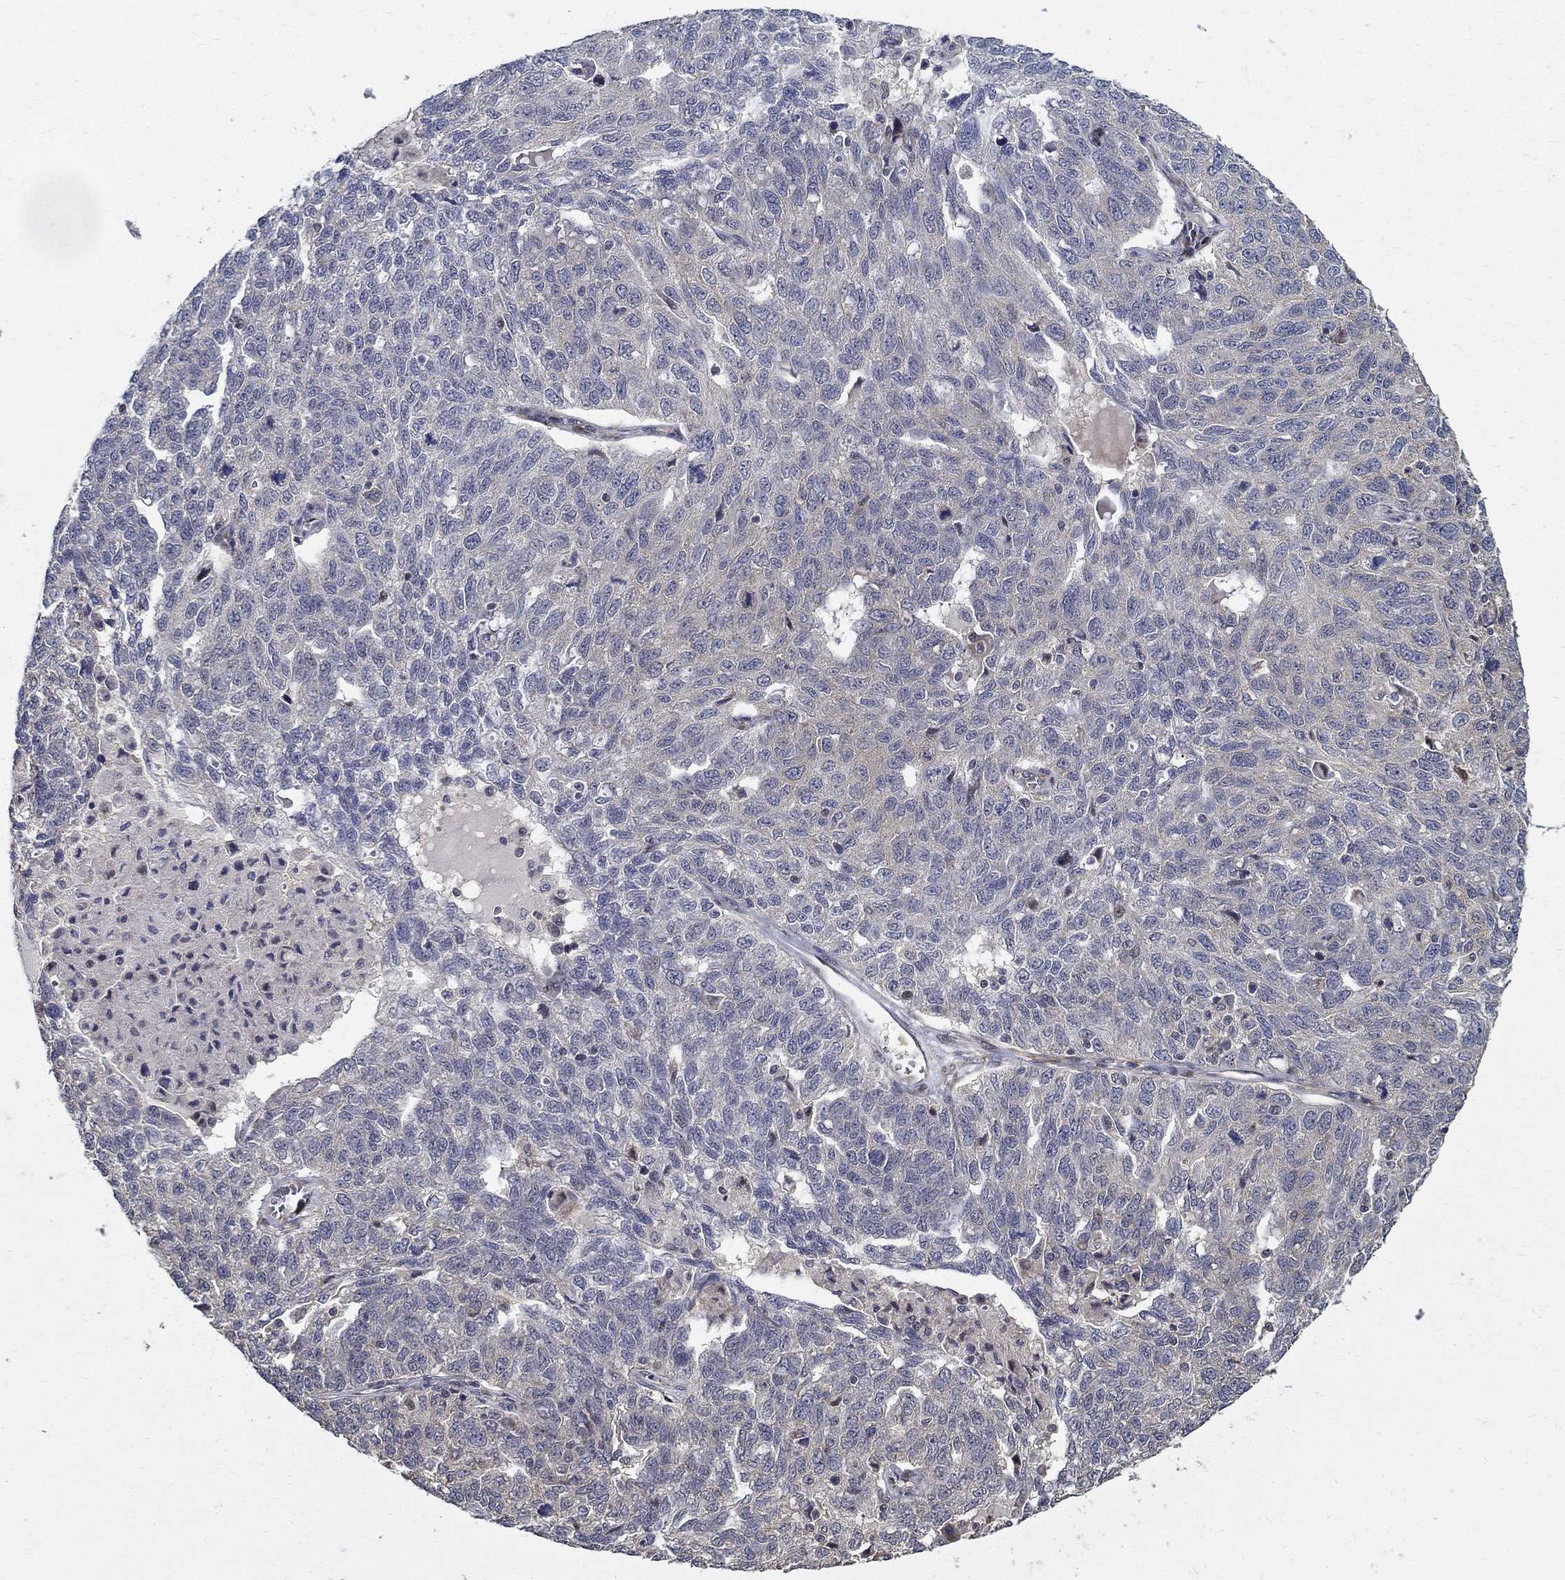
{"staining": {"intensity": "negative", "quantity": "none", "location": "none"}, "tissue": "ovarian cancer", "cell_type": "Tumor cells", "image_type": "cancer", "snomed": [{"axis": "morphology", "description": "Cystadenocarcinoma, serous, NOS"}, {"axis": "topography", "description": "Ovary"}], "caption": "High power microscopy histopathology image of an immunohistochemistry (IHC) photomicrograph of ovarian cancer (serous cystadenocarcinoma), revealing no significant expression in tumor cells.", "gene": "ZNF594", "patient": {"sex": "female", "age": 71}}